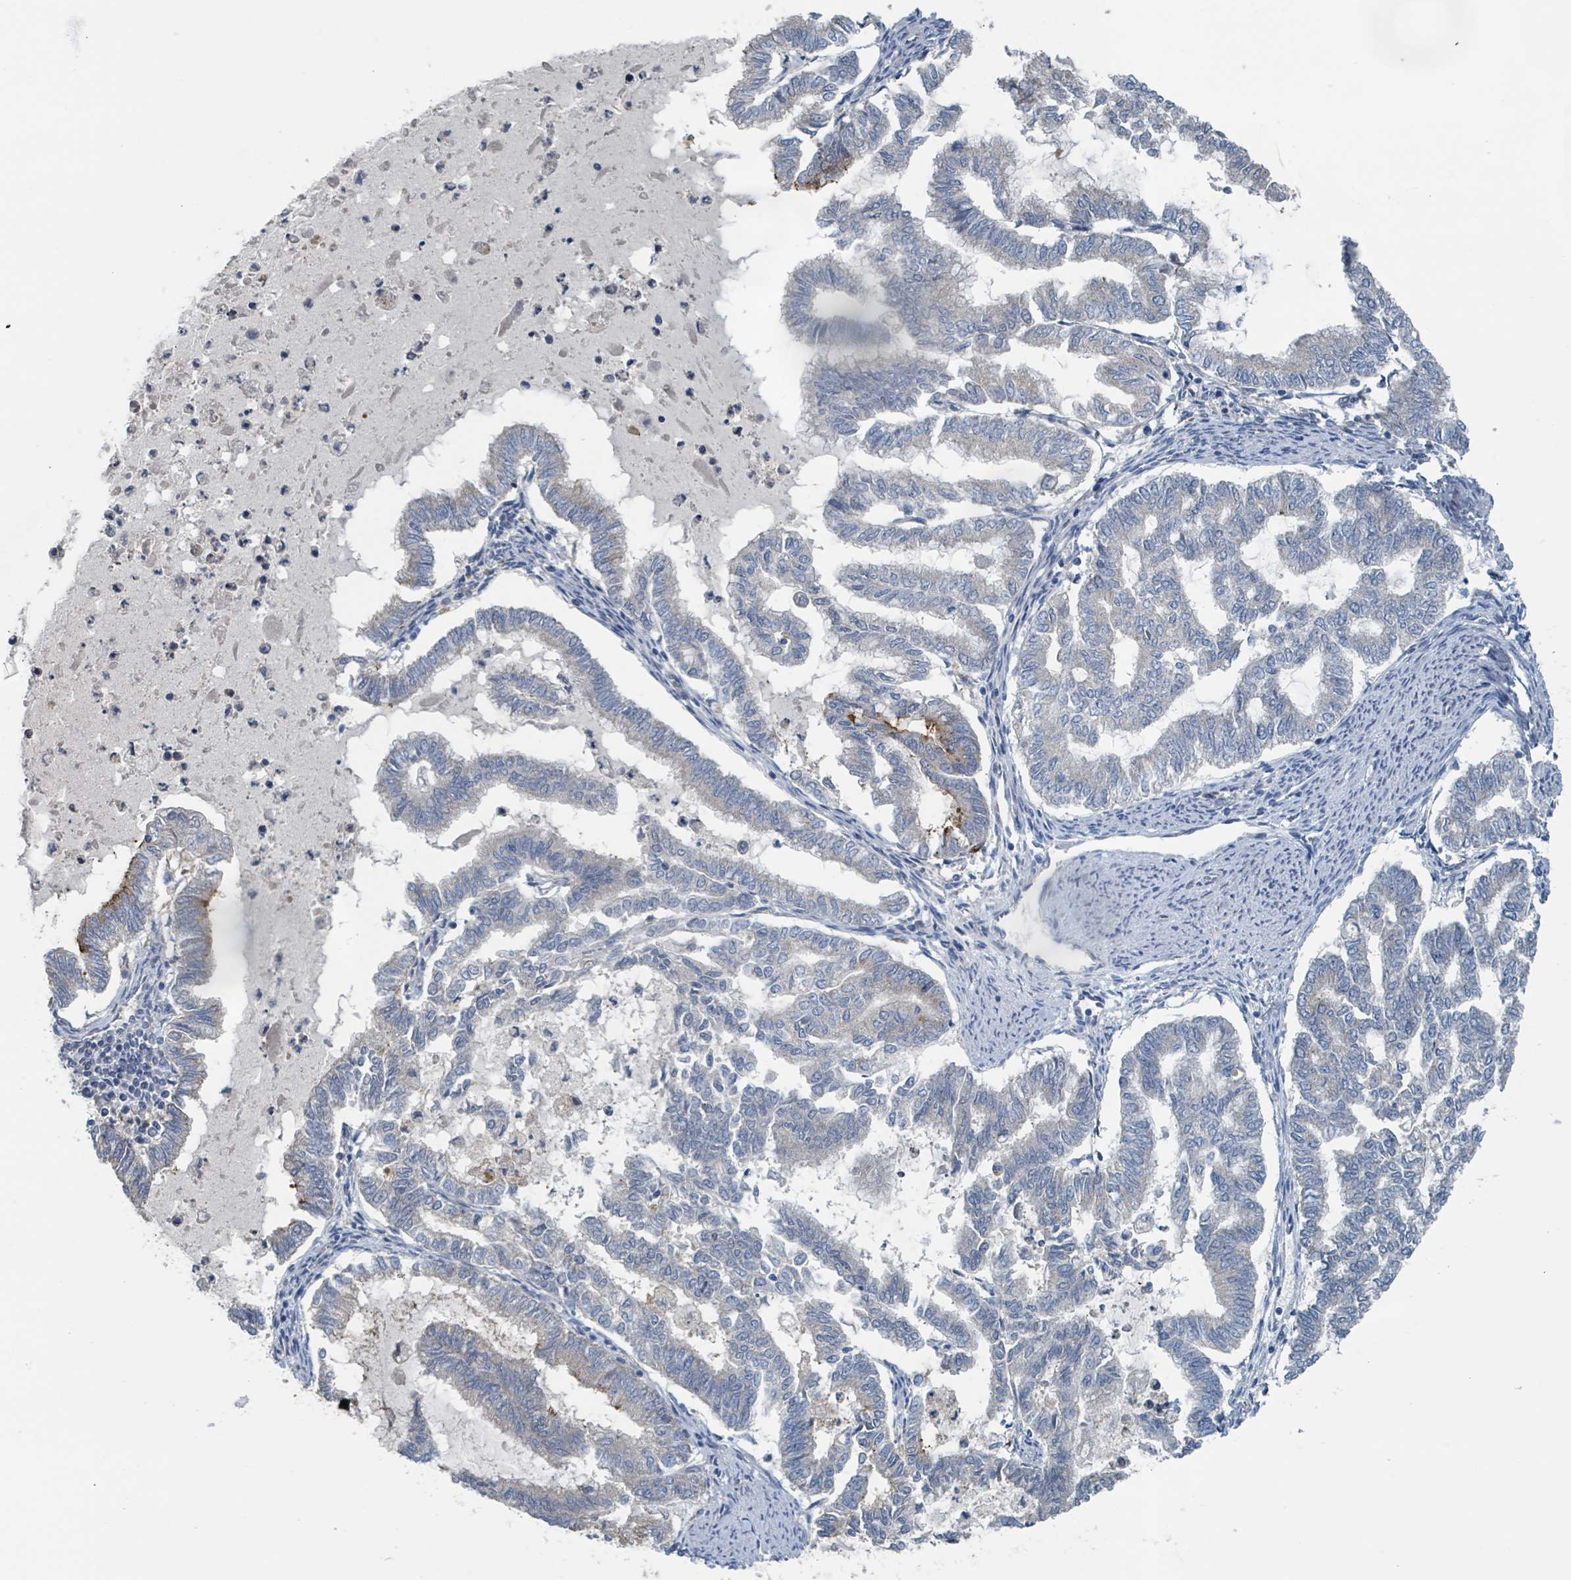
{"staining": {"intensity": "negative", "quantity": "none", "location": "none"}, "tissue": "endometrial cancer", "cell_type": "Tumor cells", "image_type": "cancer", "snomed": [{"axis": "morphology", "description": "Adenocarcinoma, NOS"}, {"axis": "topography", "description": "Endometrium"}], "caption": "Endometrial cancer (adenocarcinoma) stained for a protein using IHC shows no expression tumor cells.", "gene": "ACBD4", "patient": {"sex": "female", "age": 79}}